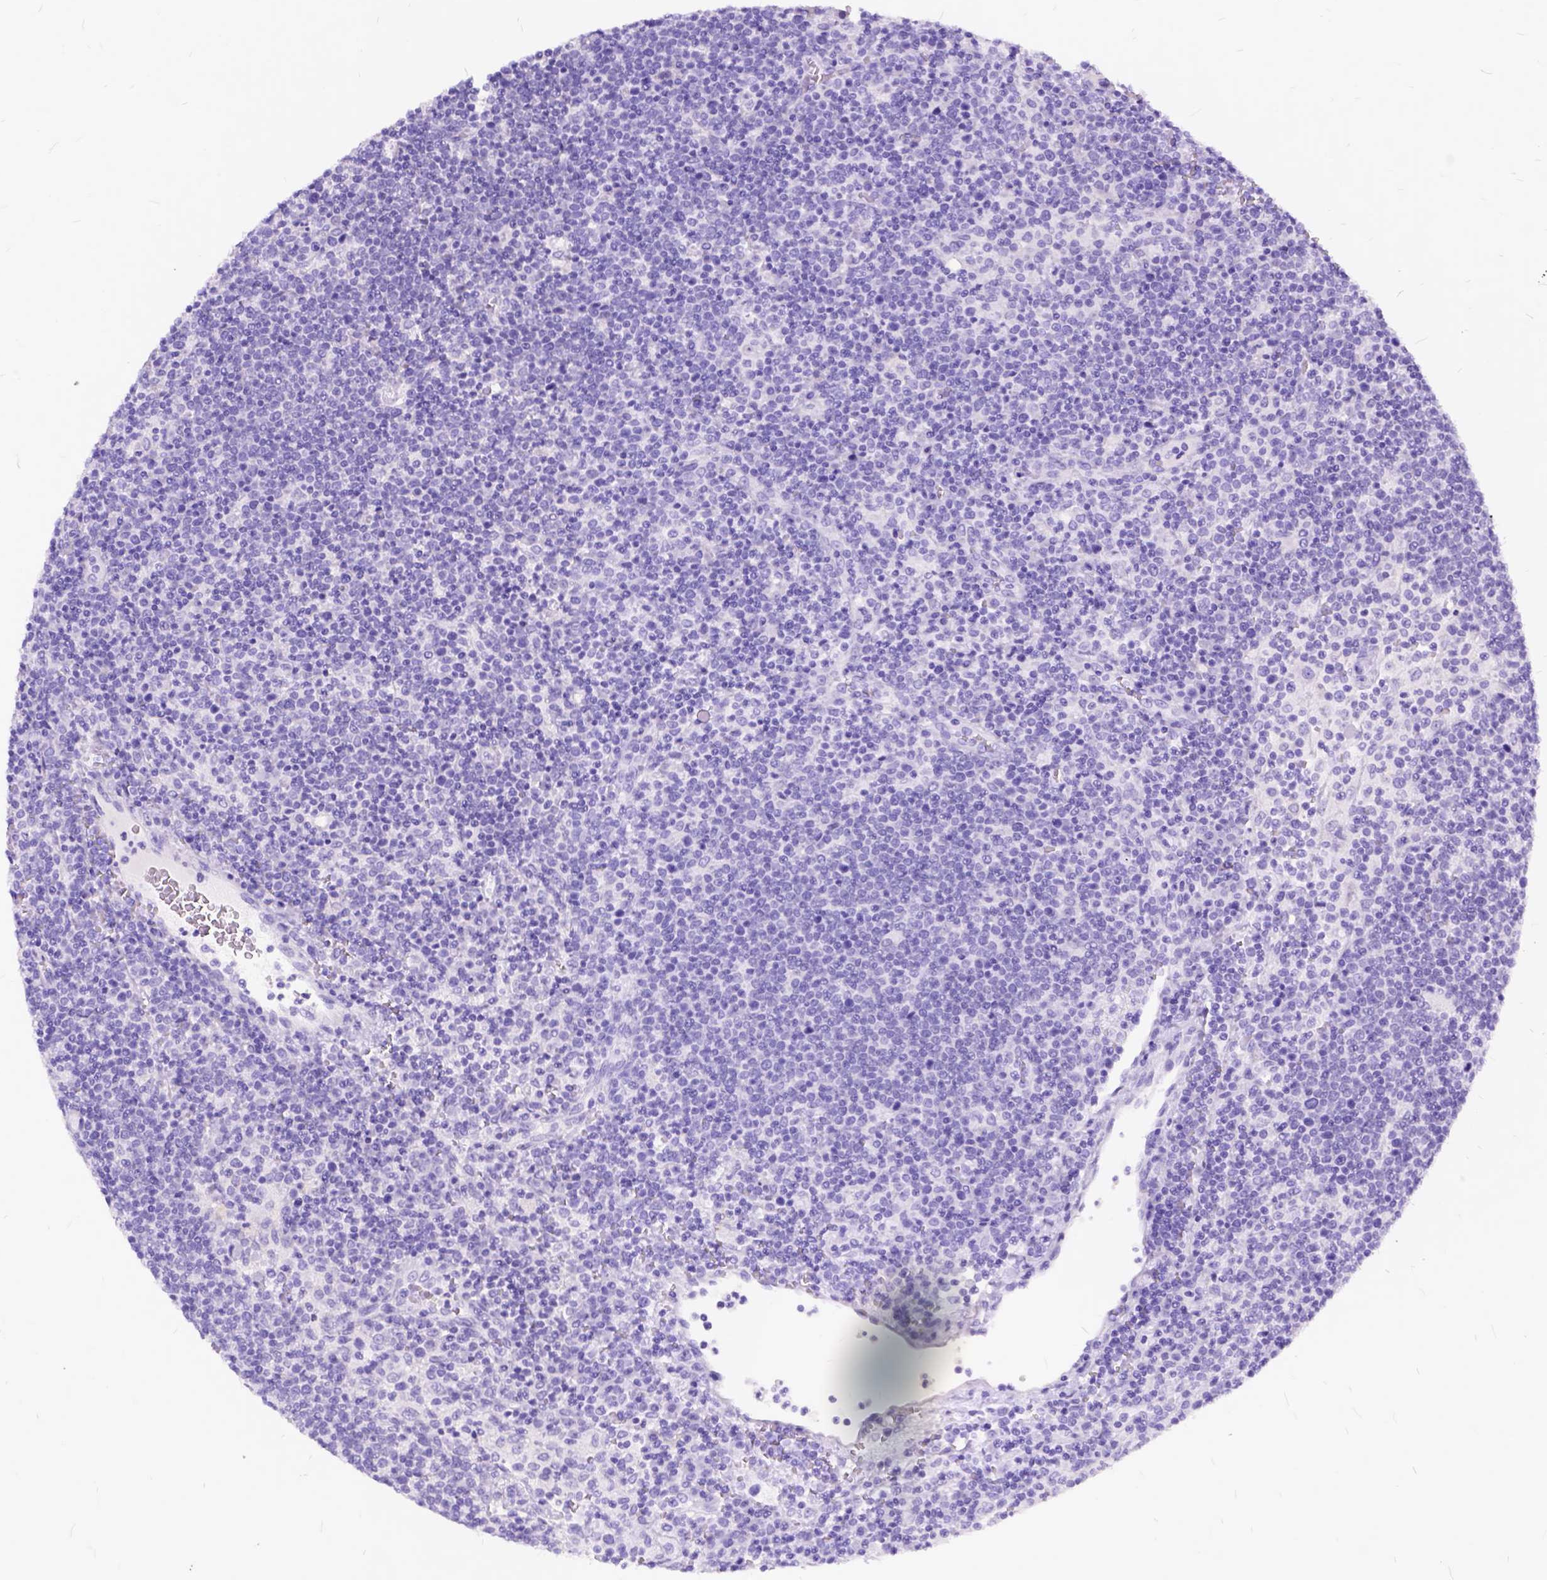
{"staining": {"intensity": "negative", "quantity": "none", "location": "none"}, "tissue": "lymphoma", "cell_type": "Tumor cells", "image_type": "cancer", "snomed": [{"axis": "morphology", "description": "Malignant lymphoma, non-Hodgkin's type, High grade"}, {"axis": "topography", "description": "Lymph node"}], "caption": "Tumor cells are negative for protein expression in human lymphoma. (DAB immunohistochemistry (IHC), high magnification).", "gene": "C1QTNF3", "patient": {"sex": "male", "age": 61}}